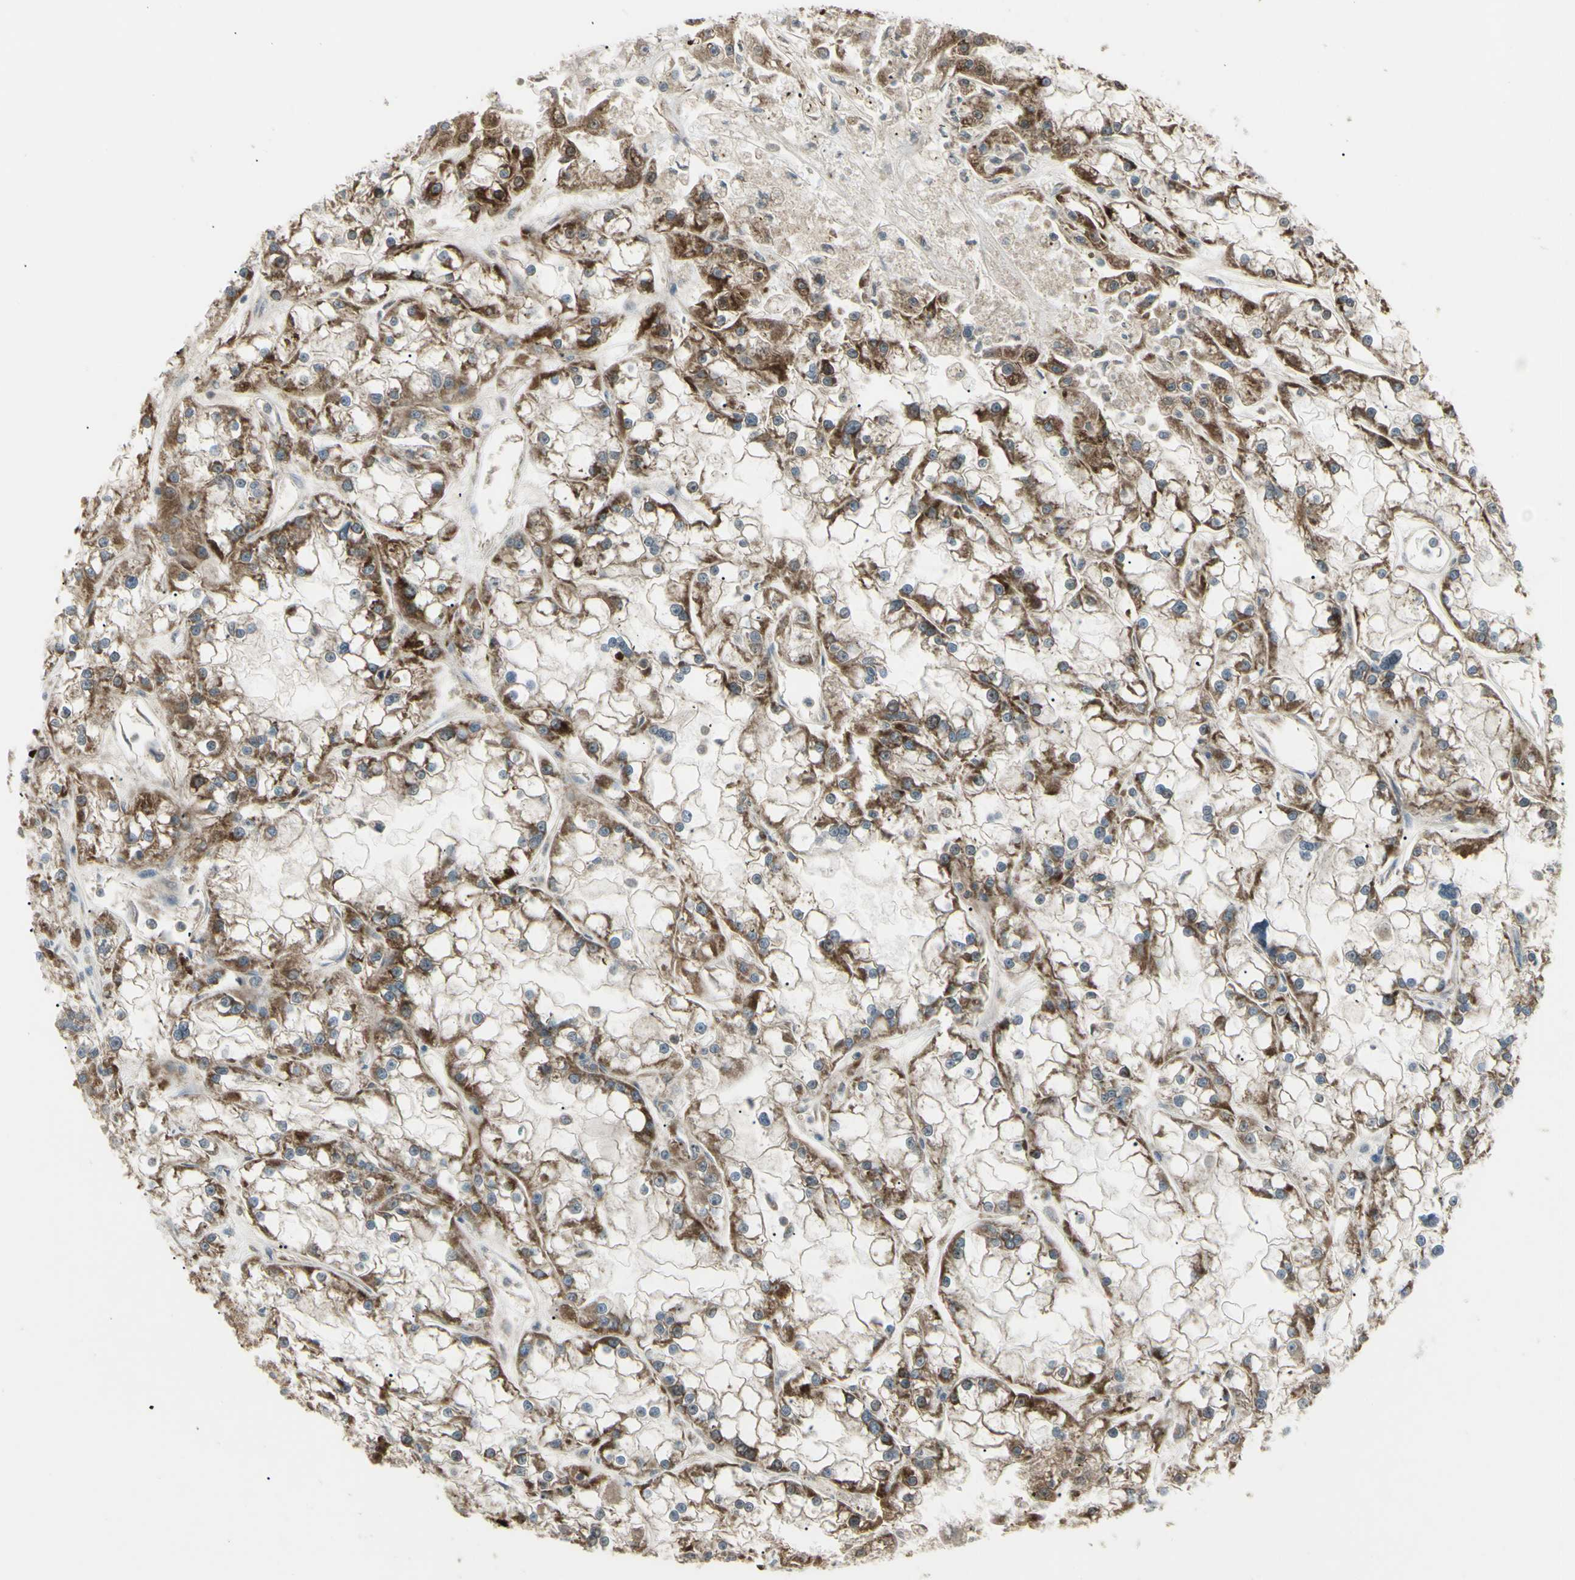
{"staining": {"intensity": "strong", "quantity": "25%-75%", "location": "cytoplasmic/membranous"}, "tissue": "renal cancer", "cell_type": "Tumor cells", "image_type": "cancer", "snomed": [{"axis": "morphology", "description": "Adenocarcinoma, NOS"}, {"axis": "topography", "description": "Kidney"}], "caption": "High-power microscopy captured an IHC photomicrograph of renal adenocarcinoma, revealing strong cytoplasmic/membranous staining in about 25%-75% of tumor cells.", "gene": "CYB5R1", "patient": {"sex": "female", "age": 52}}